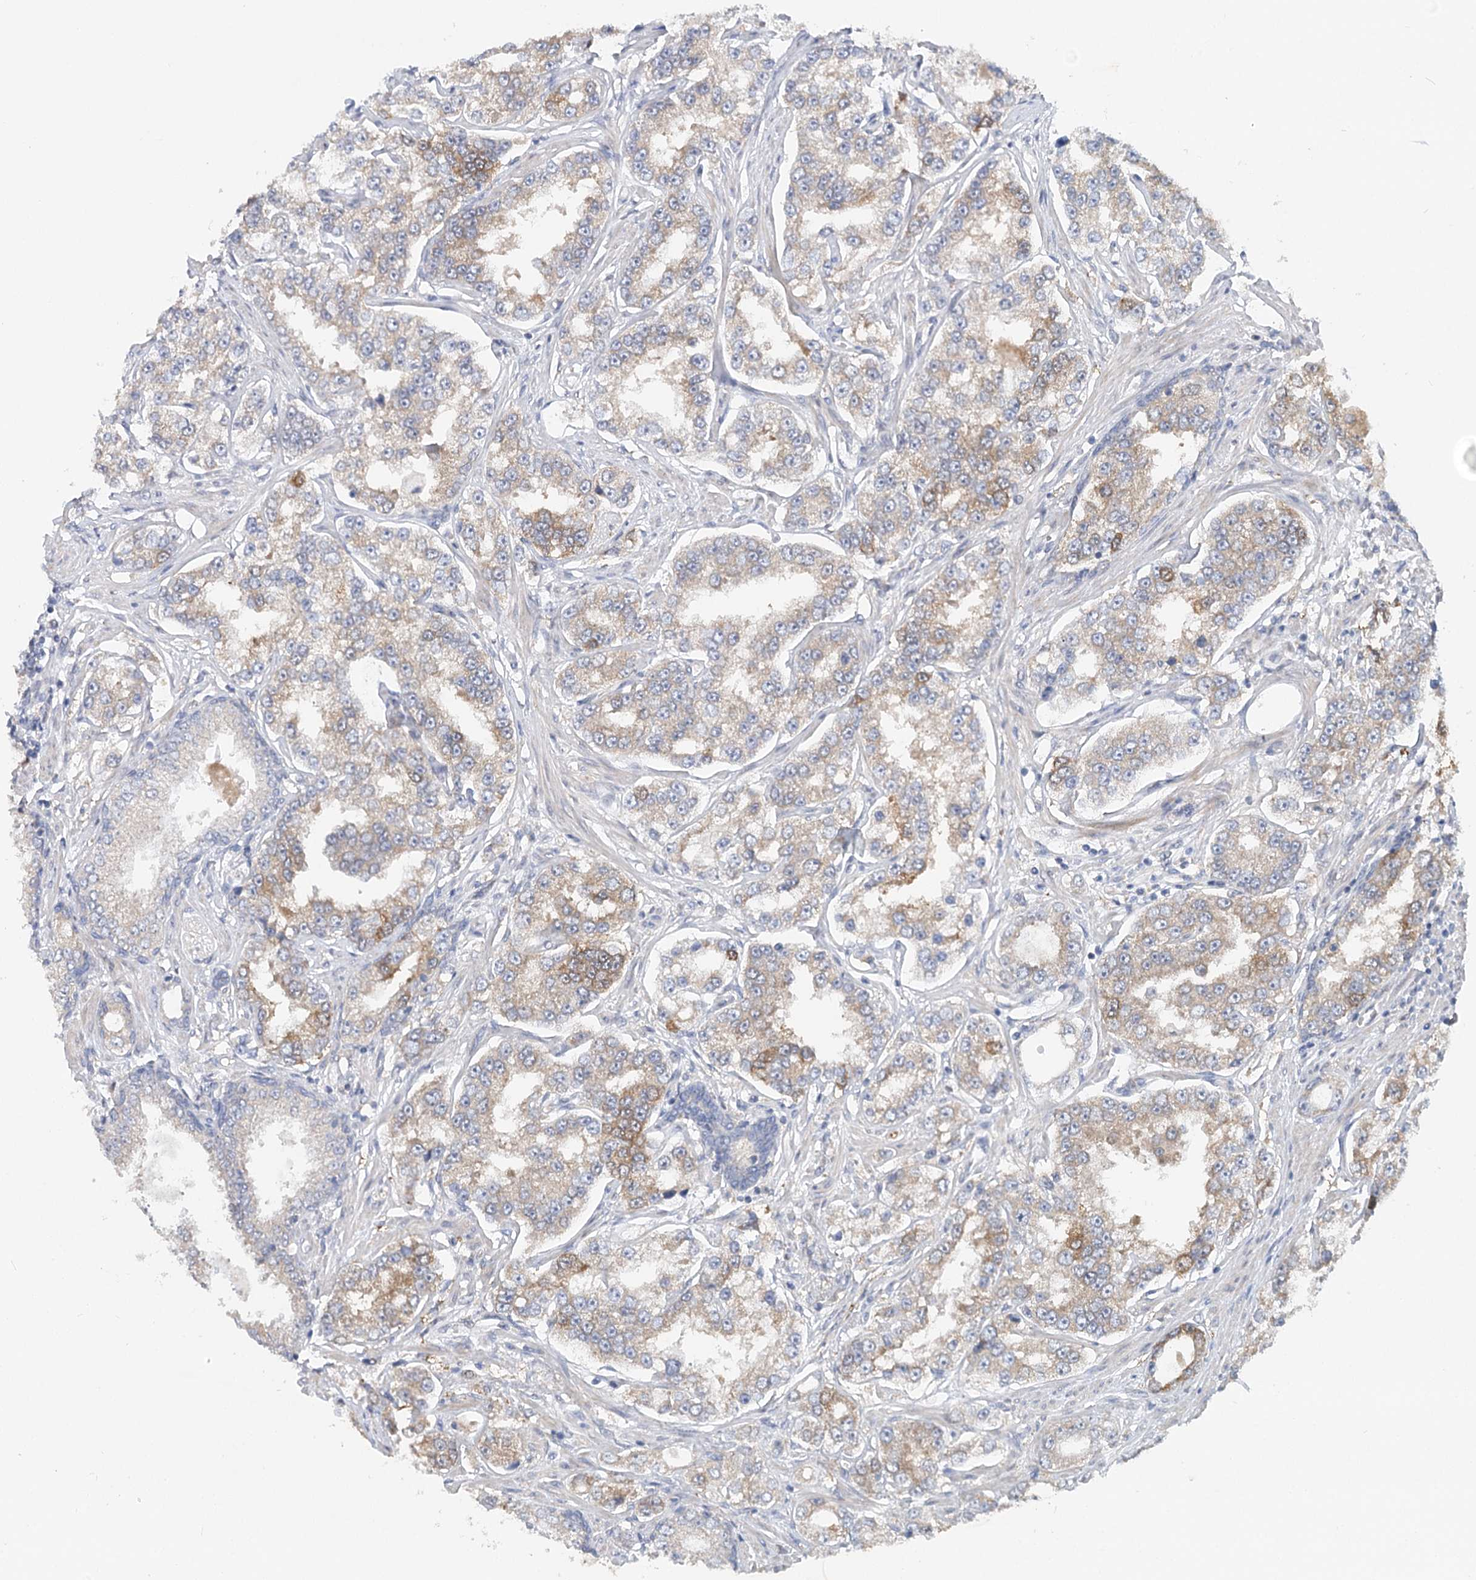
{"staining": {"intensity": "weak", "quantity": "<25%", "location": "cytoplasmic/membranous"}, "tissue": "prostate cancer", "cell_type": "Tumor cells", "image_type": "cancer", "snomed": [{"axis": "morphology", "description": "Normal tissue, NOS"}, {"axis": "morphology", "description": "Adenocarcinoma, High grade"}, {"axis": "topography", "description": "Prostate"}], "caption": "IHC of human prostate cancer demonstrates no expression in tumor cells.", "gene": "PAIP2", "patient": {"sex": "male", "age": 83}}